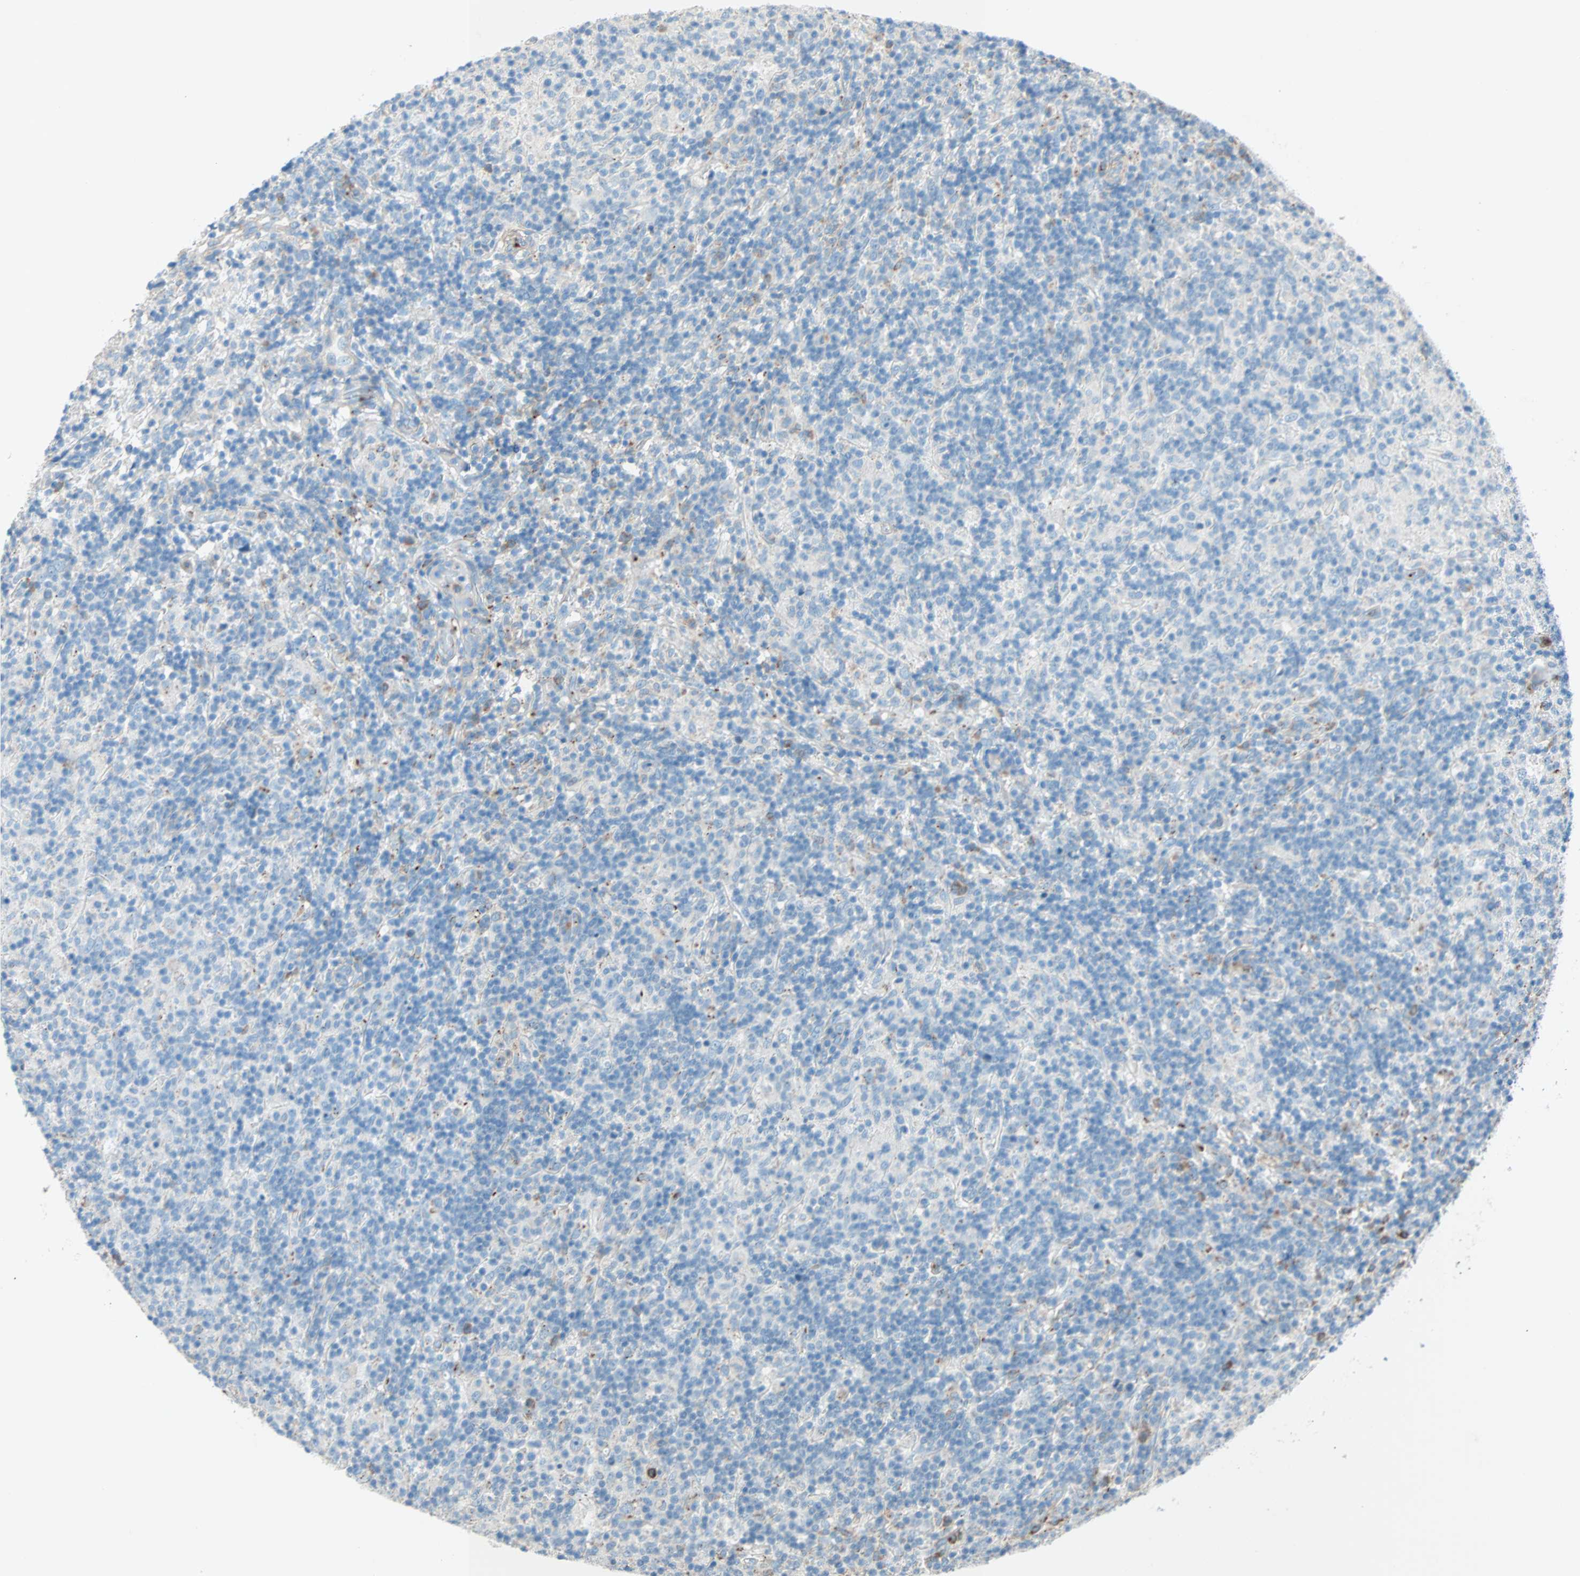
{"staining": {"intensity": "weak", "quantity": ">75%", "location": "cytoplasmic/membranous"}, "tissue": "lymphoma", "cell_type": "Tumor cells", "image_type": "cancer", "snomed": [{"axis": "morphology", "description": "Hodgkin's disease, NOS"}, {"axis": "topography", "description": "Lymph node"}], "caption": "Immunohistochemistry of lymphoma displays low levels of weak cytoplasmic/membranous expression in approximately >75% of tumor cells.", "gene": "LY6G6F", "patient": {"sex": "male", "age": 70}}